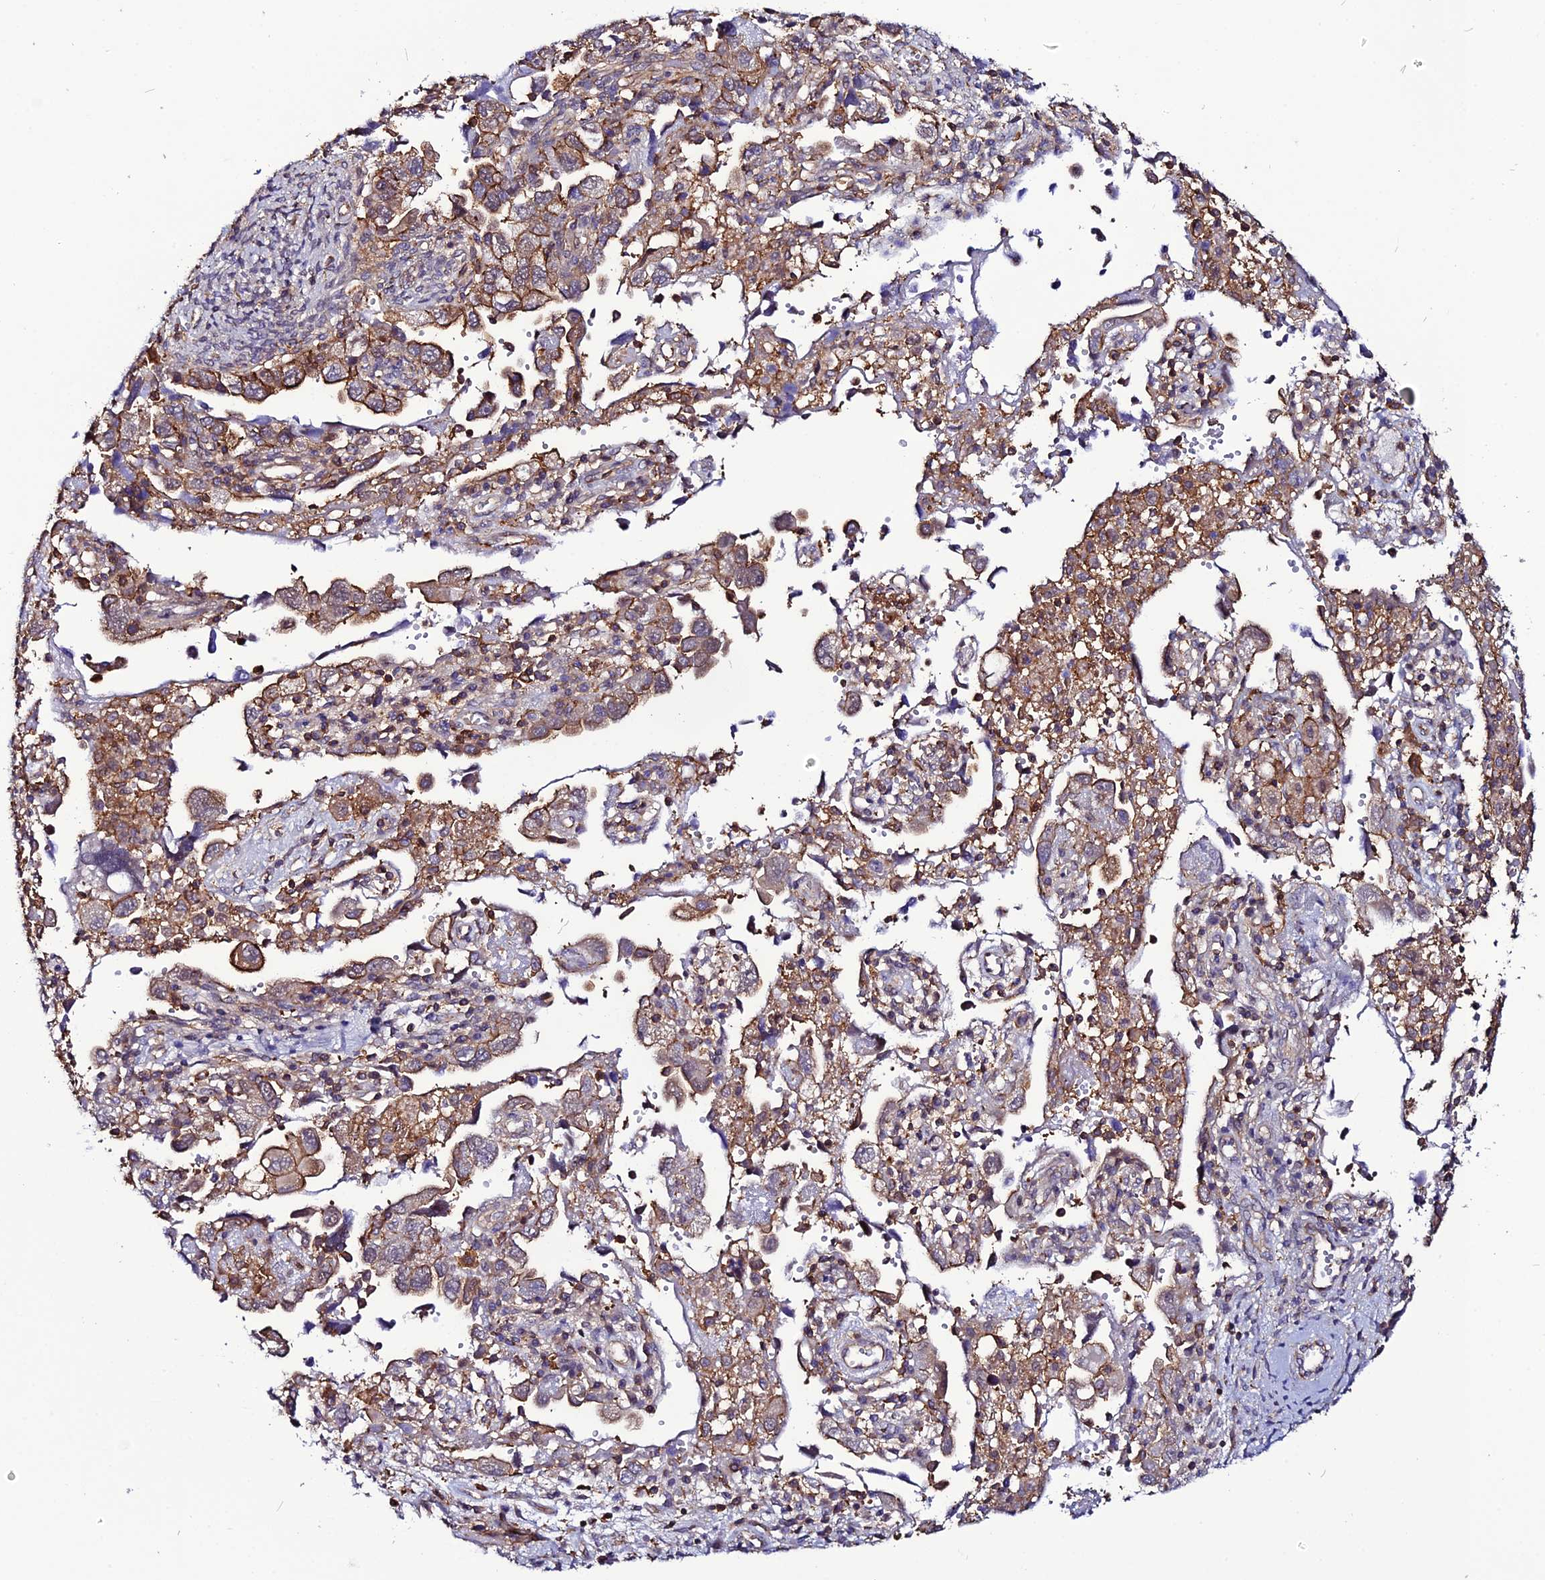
{"staining": {"intensity": "moderate", "quantity": "25%-75%", "location": "cytoplasmic/membranous"}, "tissue": "ovarian cancer", "cell_type": "Tumor cells", "image_type": "cancer", "snomed": [{"axis": "morphology", "description": "Carcinoma, NOS"}, {"axis": "morphology", "description": "Cystadenocarcinoma, serous, NOS"}, {"axis": "topography", "description": "Ovary"}], "caption": "There is medium levels of moderate cytoplasmic/membranous staining in tumor cells of carcinoma (ovarian), as demonstrated by immunohistochemical staining (brown color).", "gene": "USP17L15", "patient": {"sex": "female", "age": 69}}